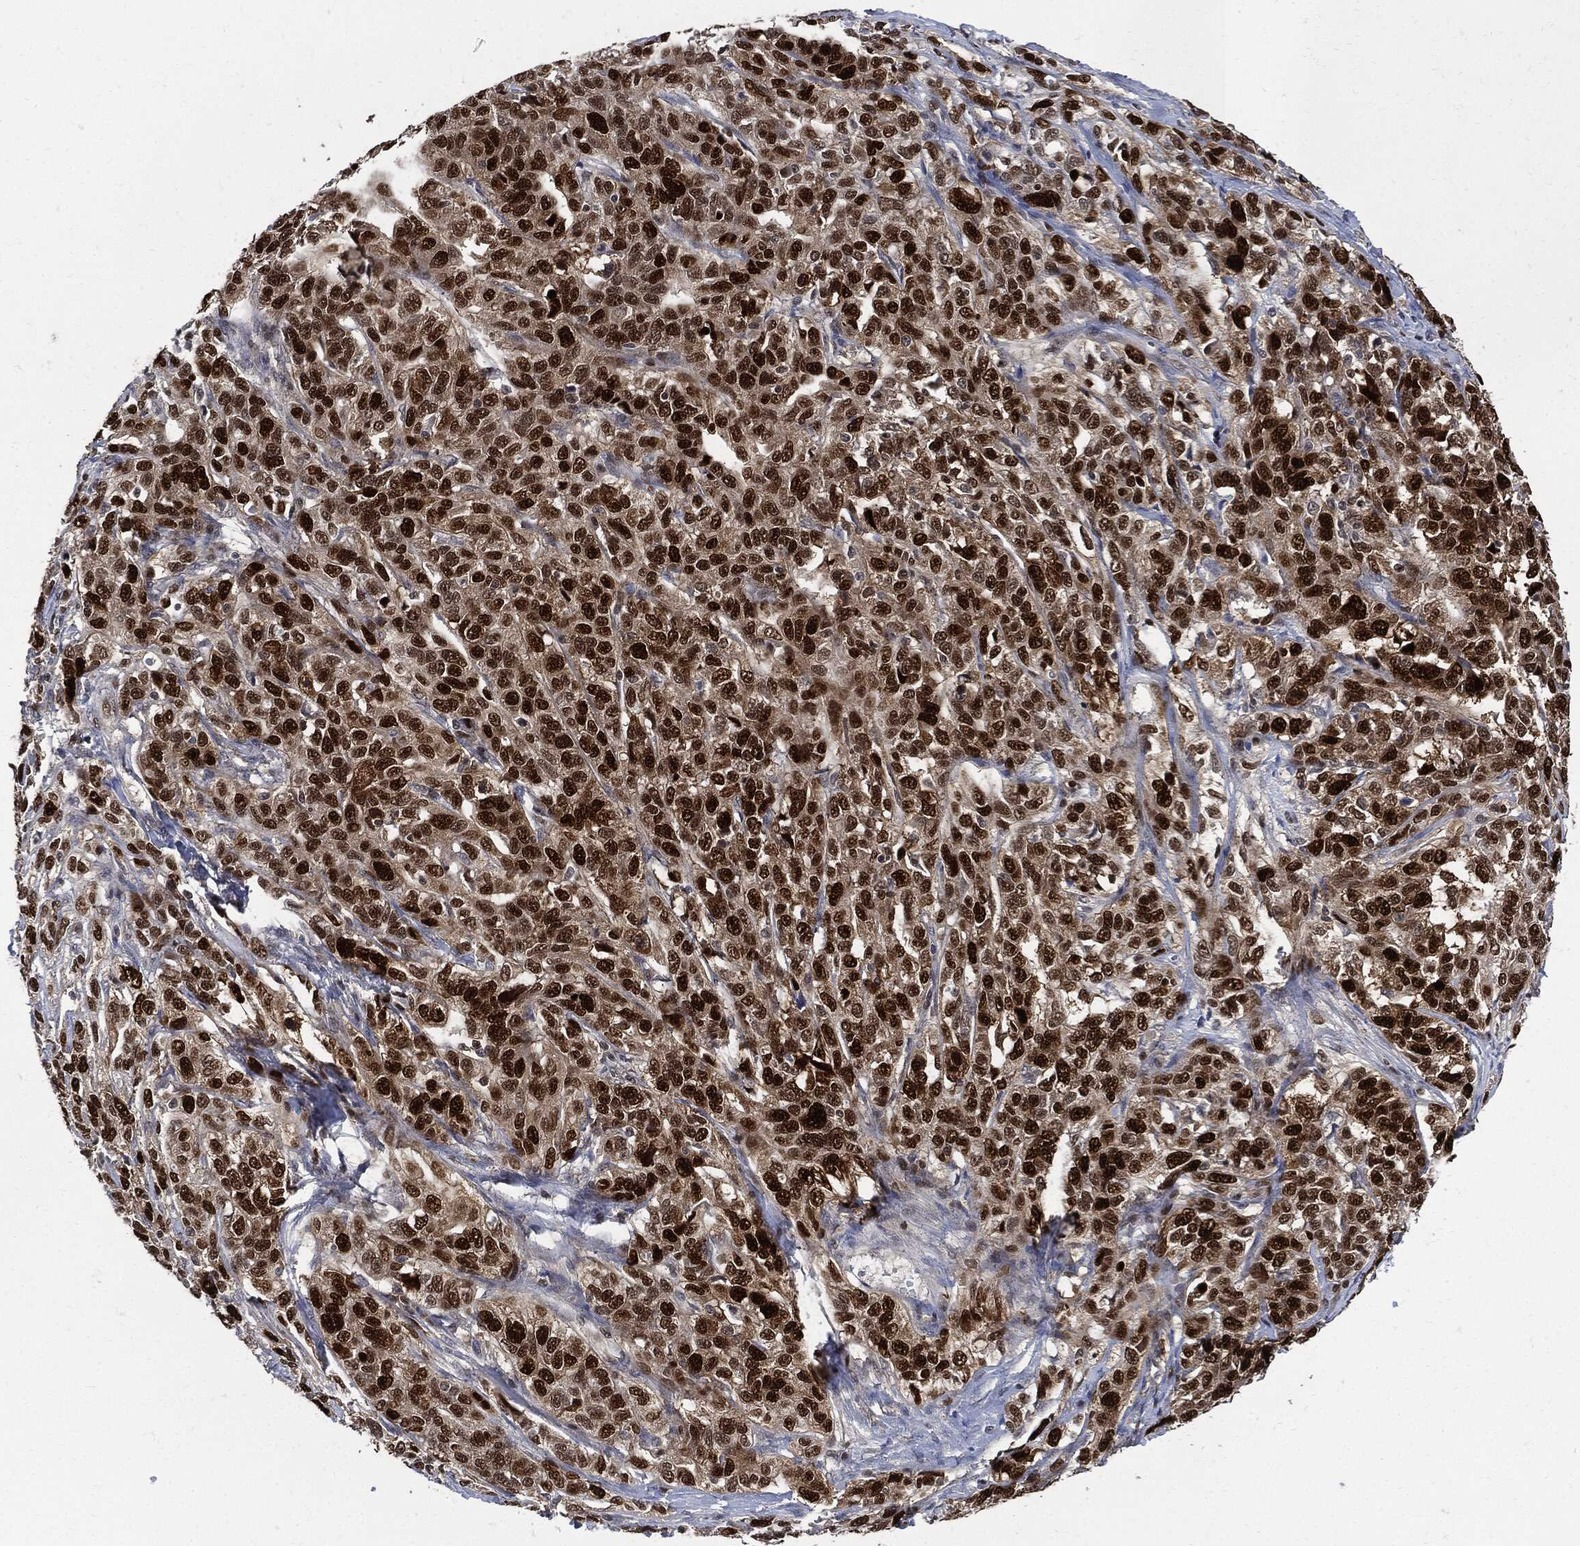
{"staining": {"intensity": "strong", "quantity": ">75%", "location": "nuclear"}, "tissue": "ovarian cancer", "cell_type": "Tumor cells", "image_type": "cancer", "snomed": [{"axis": "morphology", "description": "Cystadenocarcinoma, serous, NOS"}, {"axis": "topography", "description": "Ovary"}], "caption": "Protein expression analysis of serous cystadenocarcinoma (ovarian) displays strong nuclear expression in about >75% of tumor cells.", "gene": "PCNA", "patient": {"sex": "female", "age": 71}}